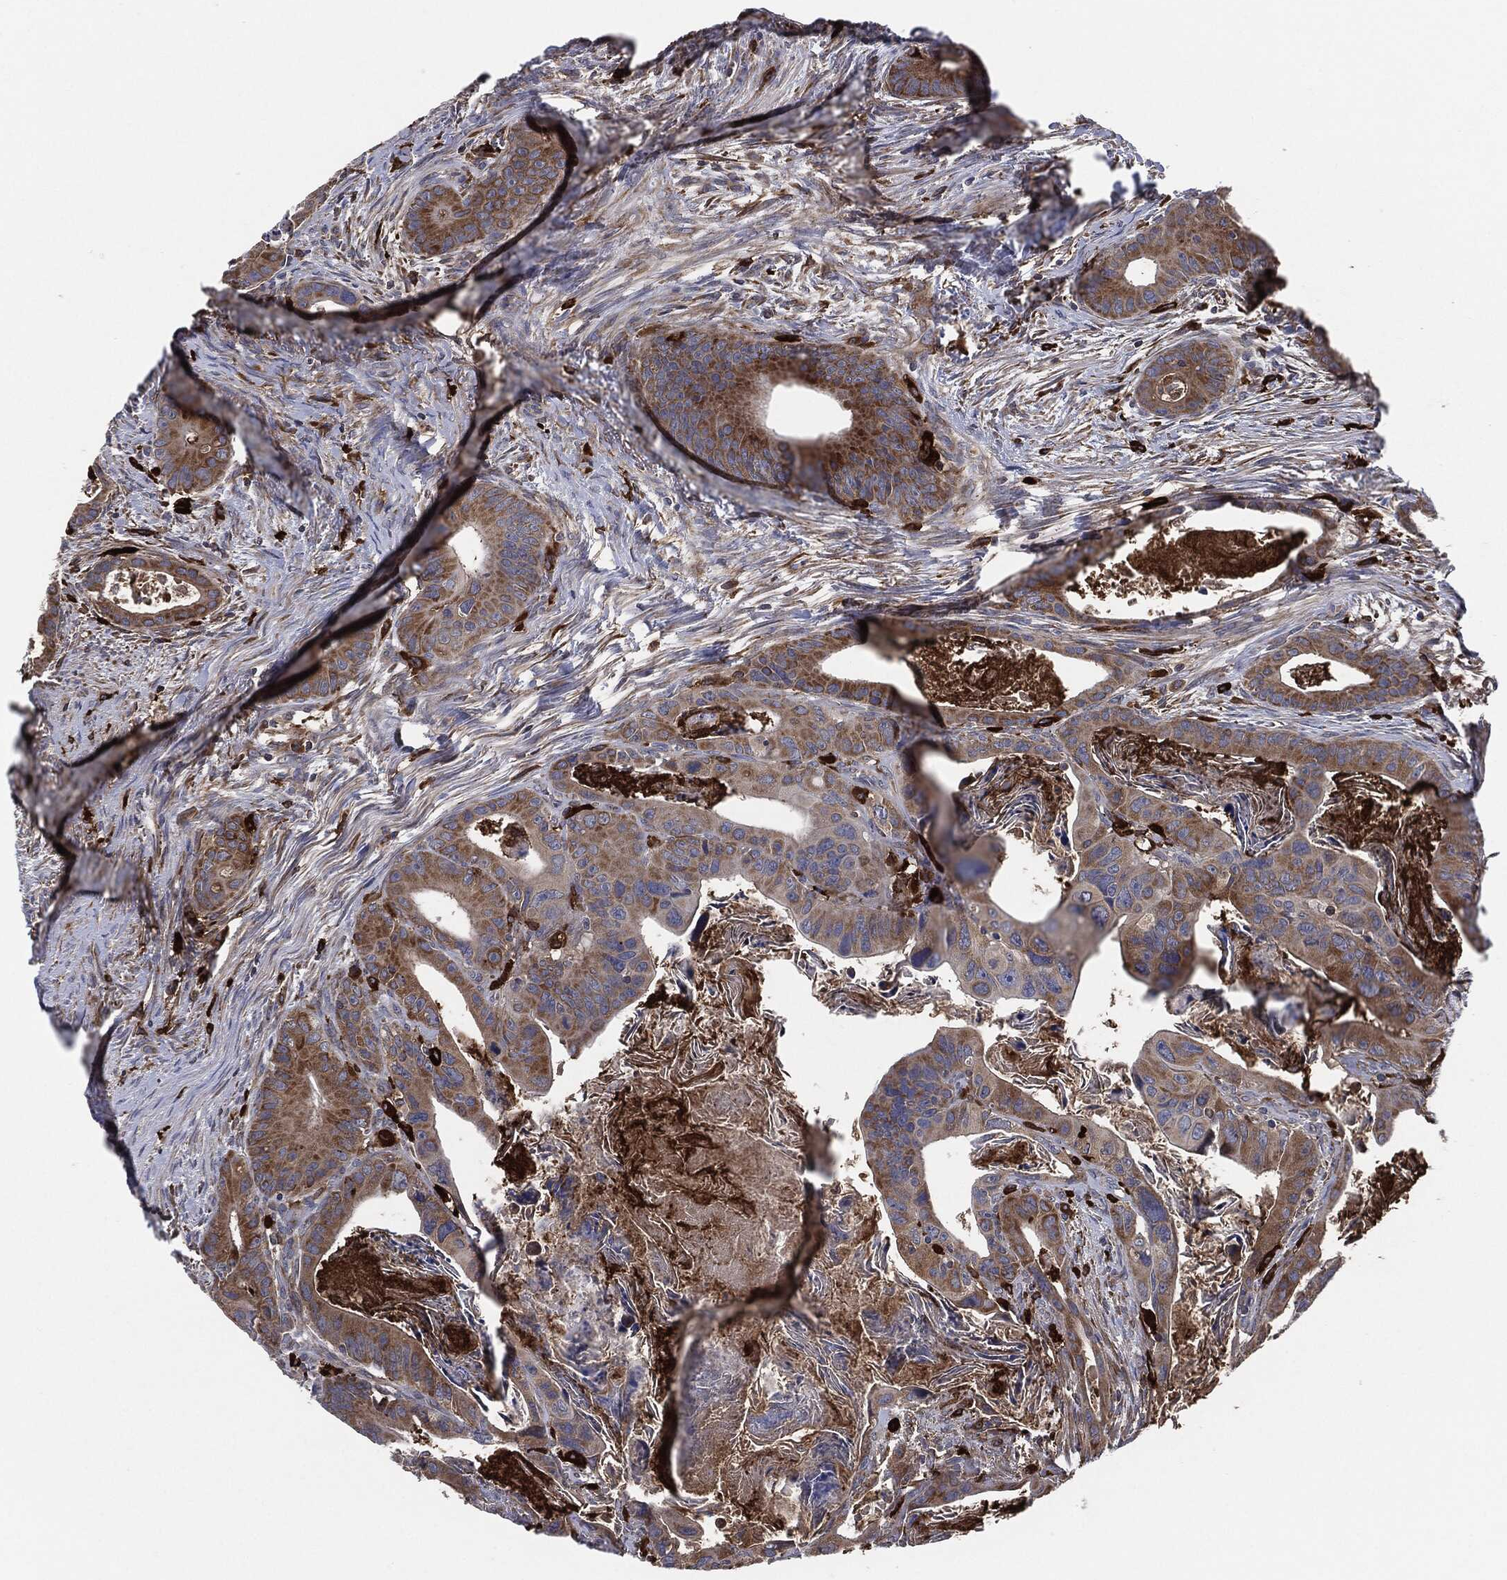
{"staining": {"intensity": "moderate", "quantity": ">75%", "location": "cytoplasmic/membranous"}, "tissue": "colorectal cancer", "cell_type": "Tumor cells", "image_type": "cancer", "snomed": [{"axis": "morphology", "description": "Adenocarcinoma, NOS"}, {"axis": "topography", "description": "Rectum"}], "caption": "There is medium levels of moderate cytoplasmic/membranous expression in tumor cells of colorectal cancer (adenocarcinoma), as demonstrated by immunohistochemical staining (brown color).", "gene": "TMEM11", "patient": {"sex": "male", "age": 64}}